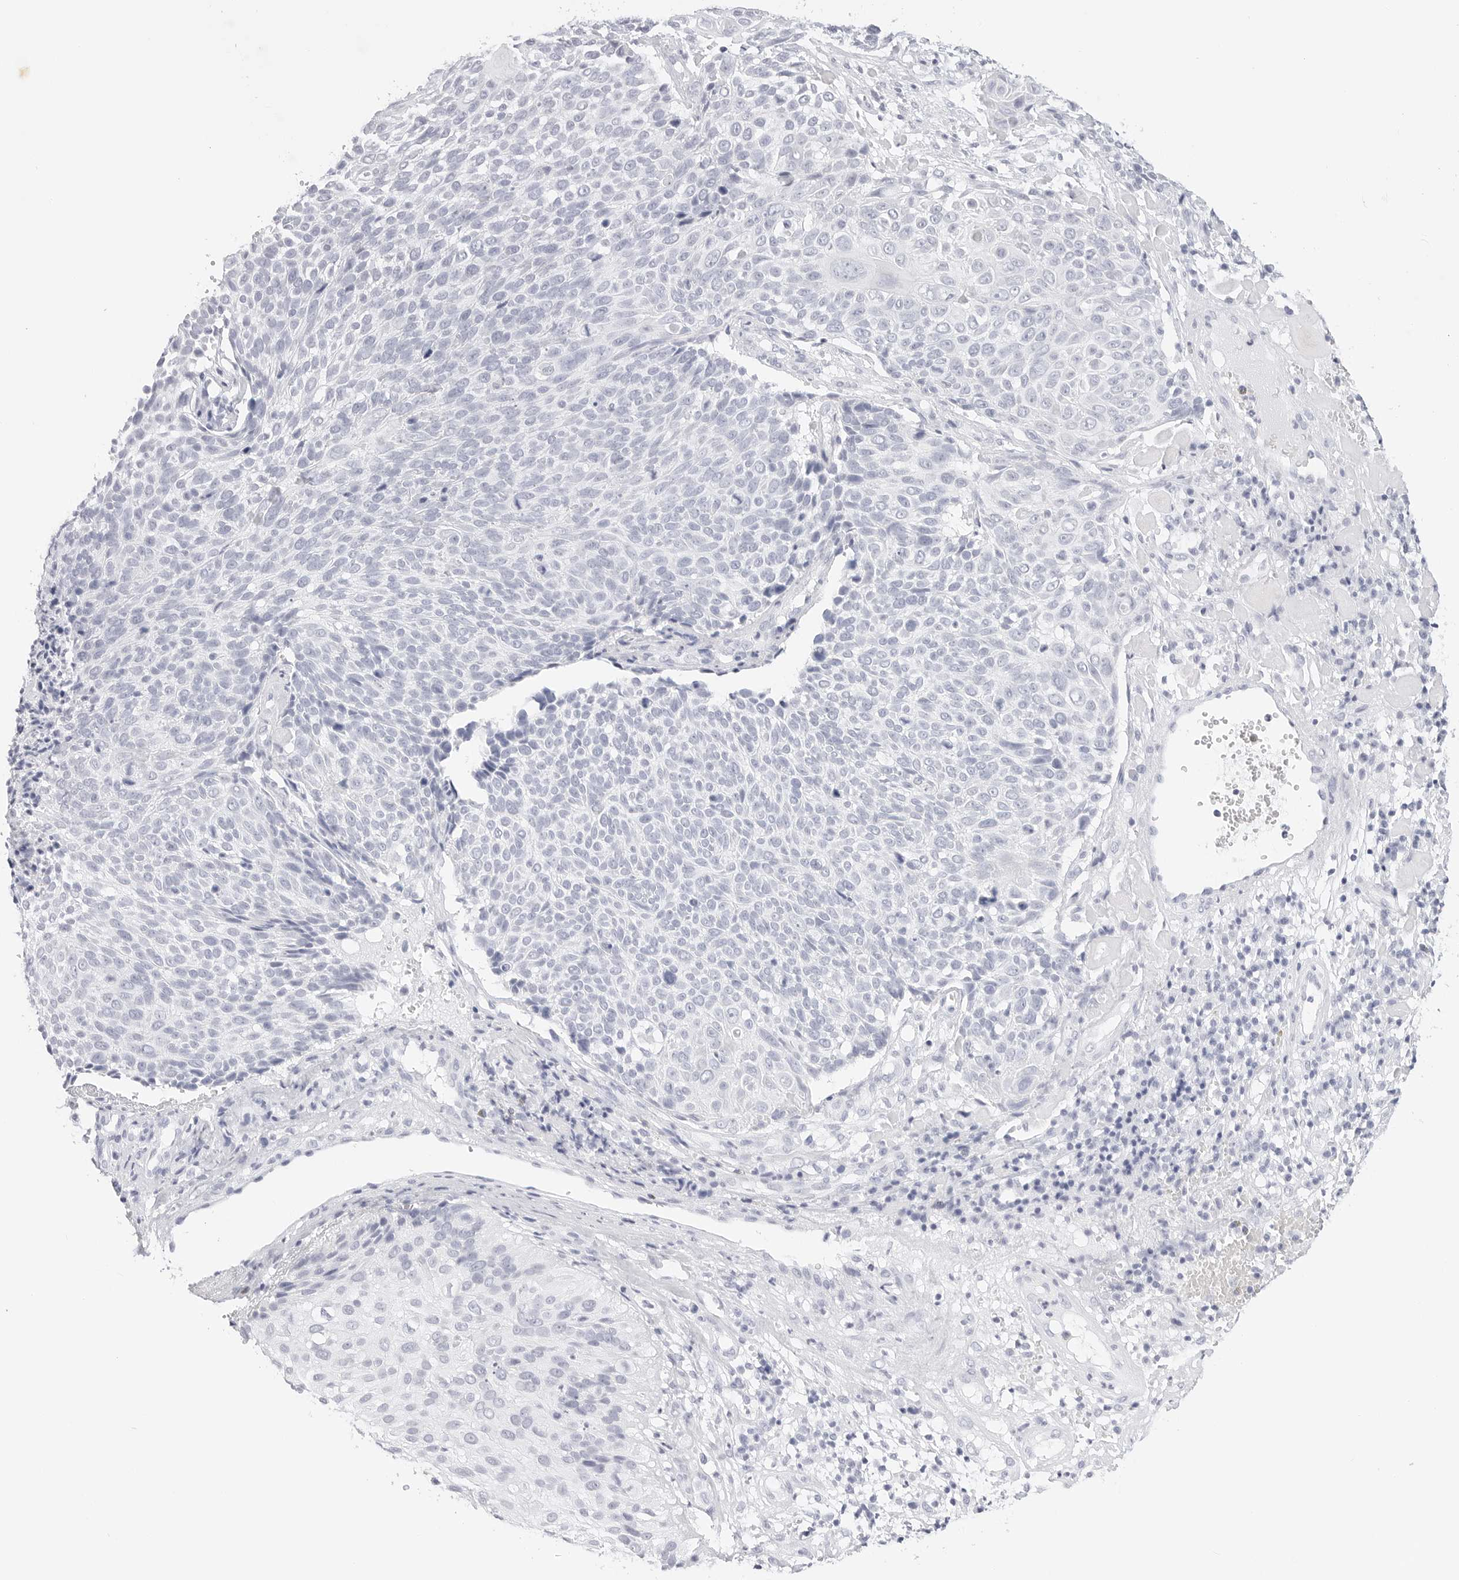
{"staining": {"intensity": "negative", "quantity": "none", "location": "none"}, "tissue": "cervical cancer", "cell_type": "Tumor cells", "image_type": "cancer", "snomed": [{"axis": "morphology", "description": "Squamous cell carcinoma, NOS"}, {"axis": "topography", "description": "Cervix"}], "caption": "IHC histopathology image of cervical cancer (squamous cell carcinoma) stained for a protein (brown), which displays no expression in tumor cells. The staining is performed using DAB (3,3'-diaminobenzidine) brown chromogen with nuclei counter-stained in using hematoxylin.", "gene": "TFF2", "patient": {"sex": "female", "age": 74}}